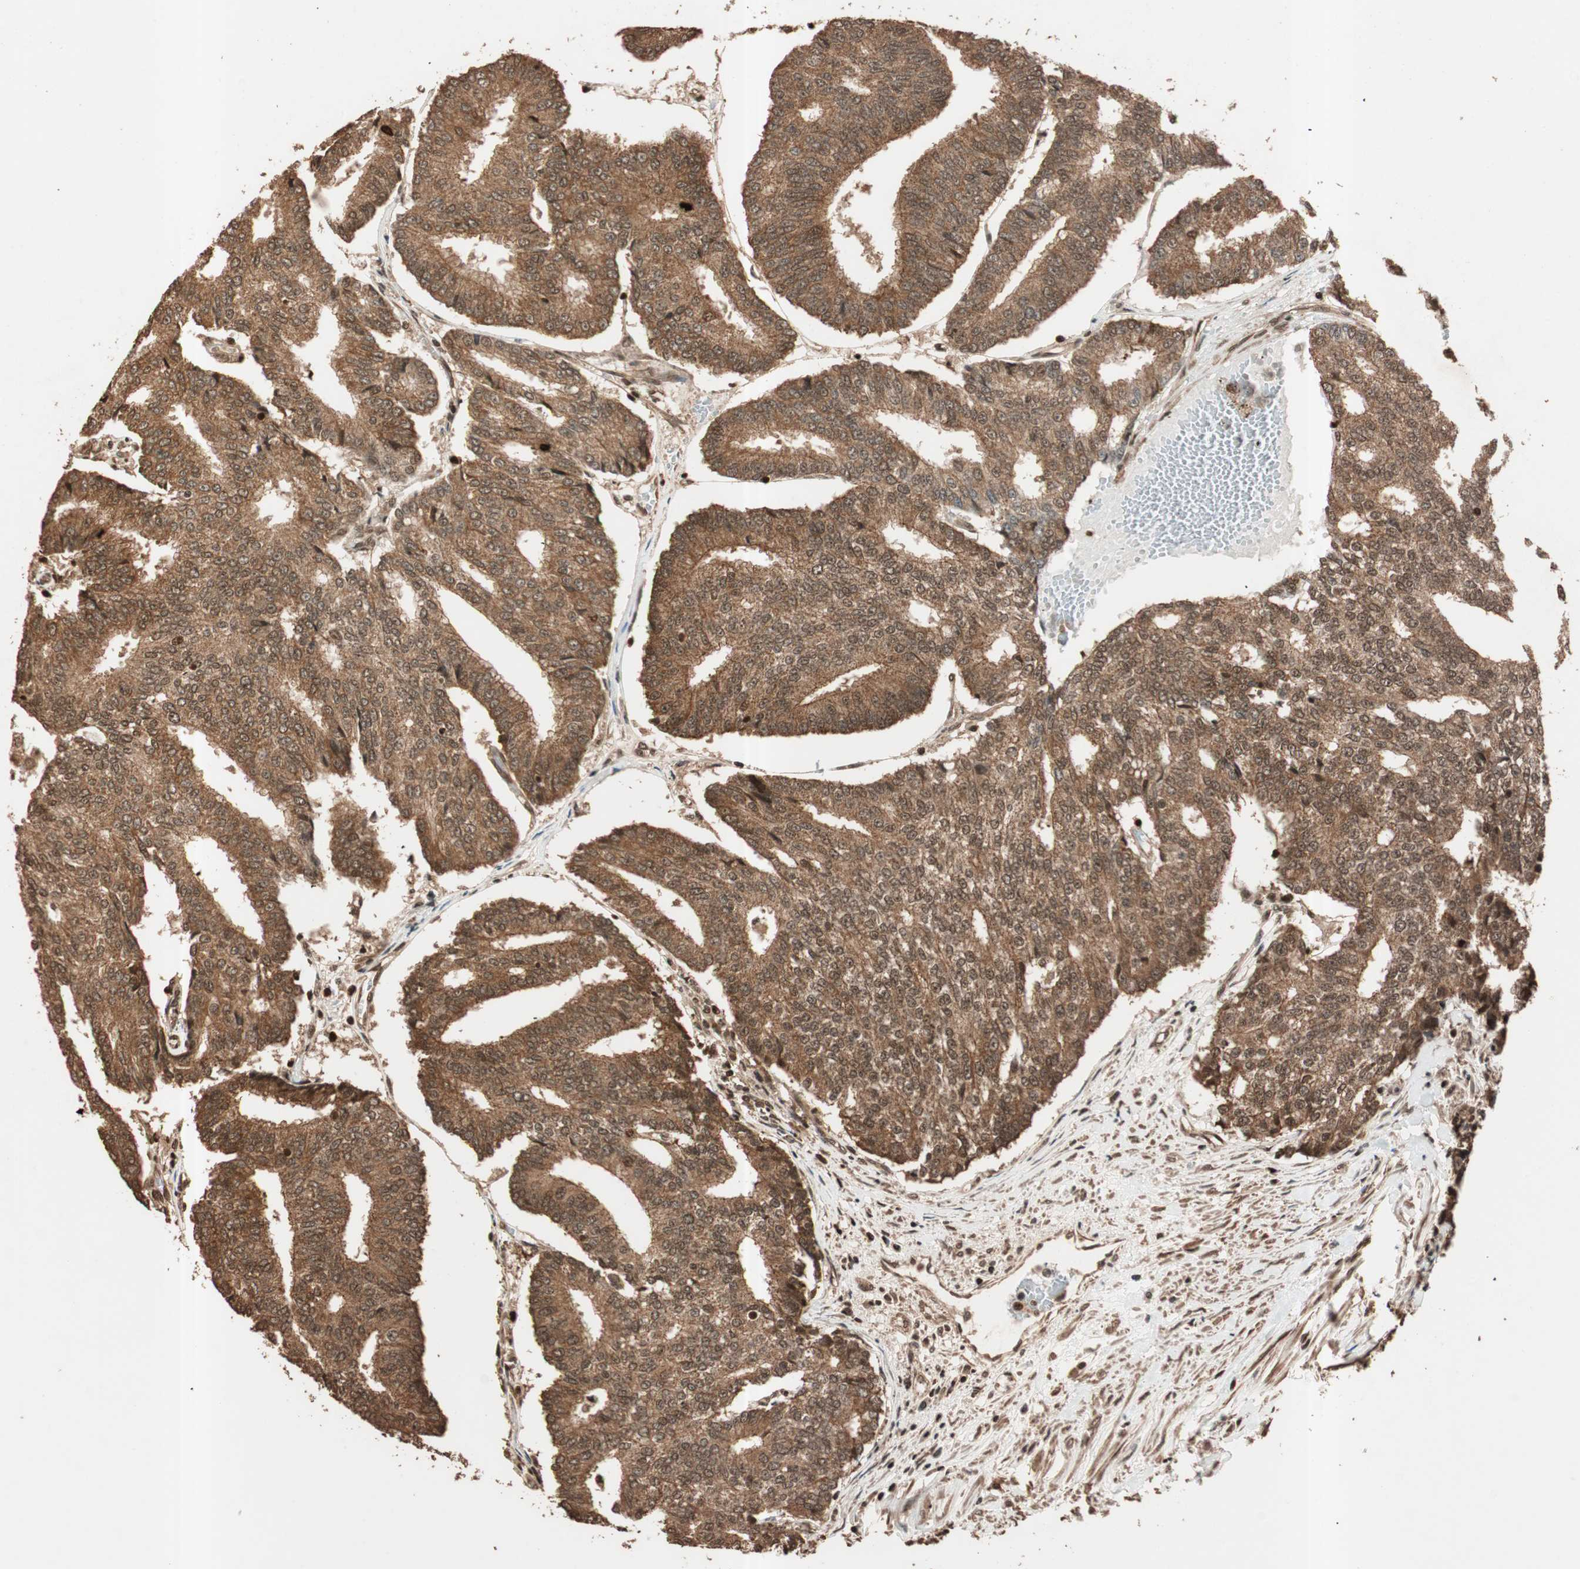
{"staining": {"intensity": "moderate", "quantity": ">75%", "location": "cytoplasmic/membranous"}, "tissue": "prostate cancer", "cell_type": "Tumor cells", "image_type": "cancer", "snomed": [{"axis": "morphology", "description": "Adenocarcinoma, High grade"}, {"axis": "topography", "description": "Prostate"}], "caption": "Immunohistochemistry (IHC) of prostate adenocarcinoma (high-grade) exhibits medium levels of moderate cytoplasmic/membranous staining in about >75% of tumor cells.", "gene": "ALKBH5", "patient": {"sex": "male", "age": 55}}